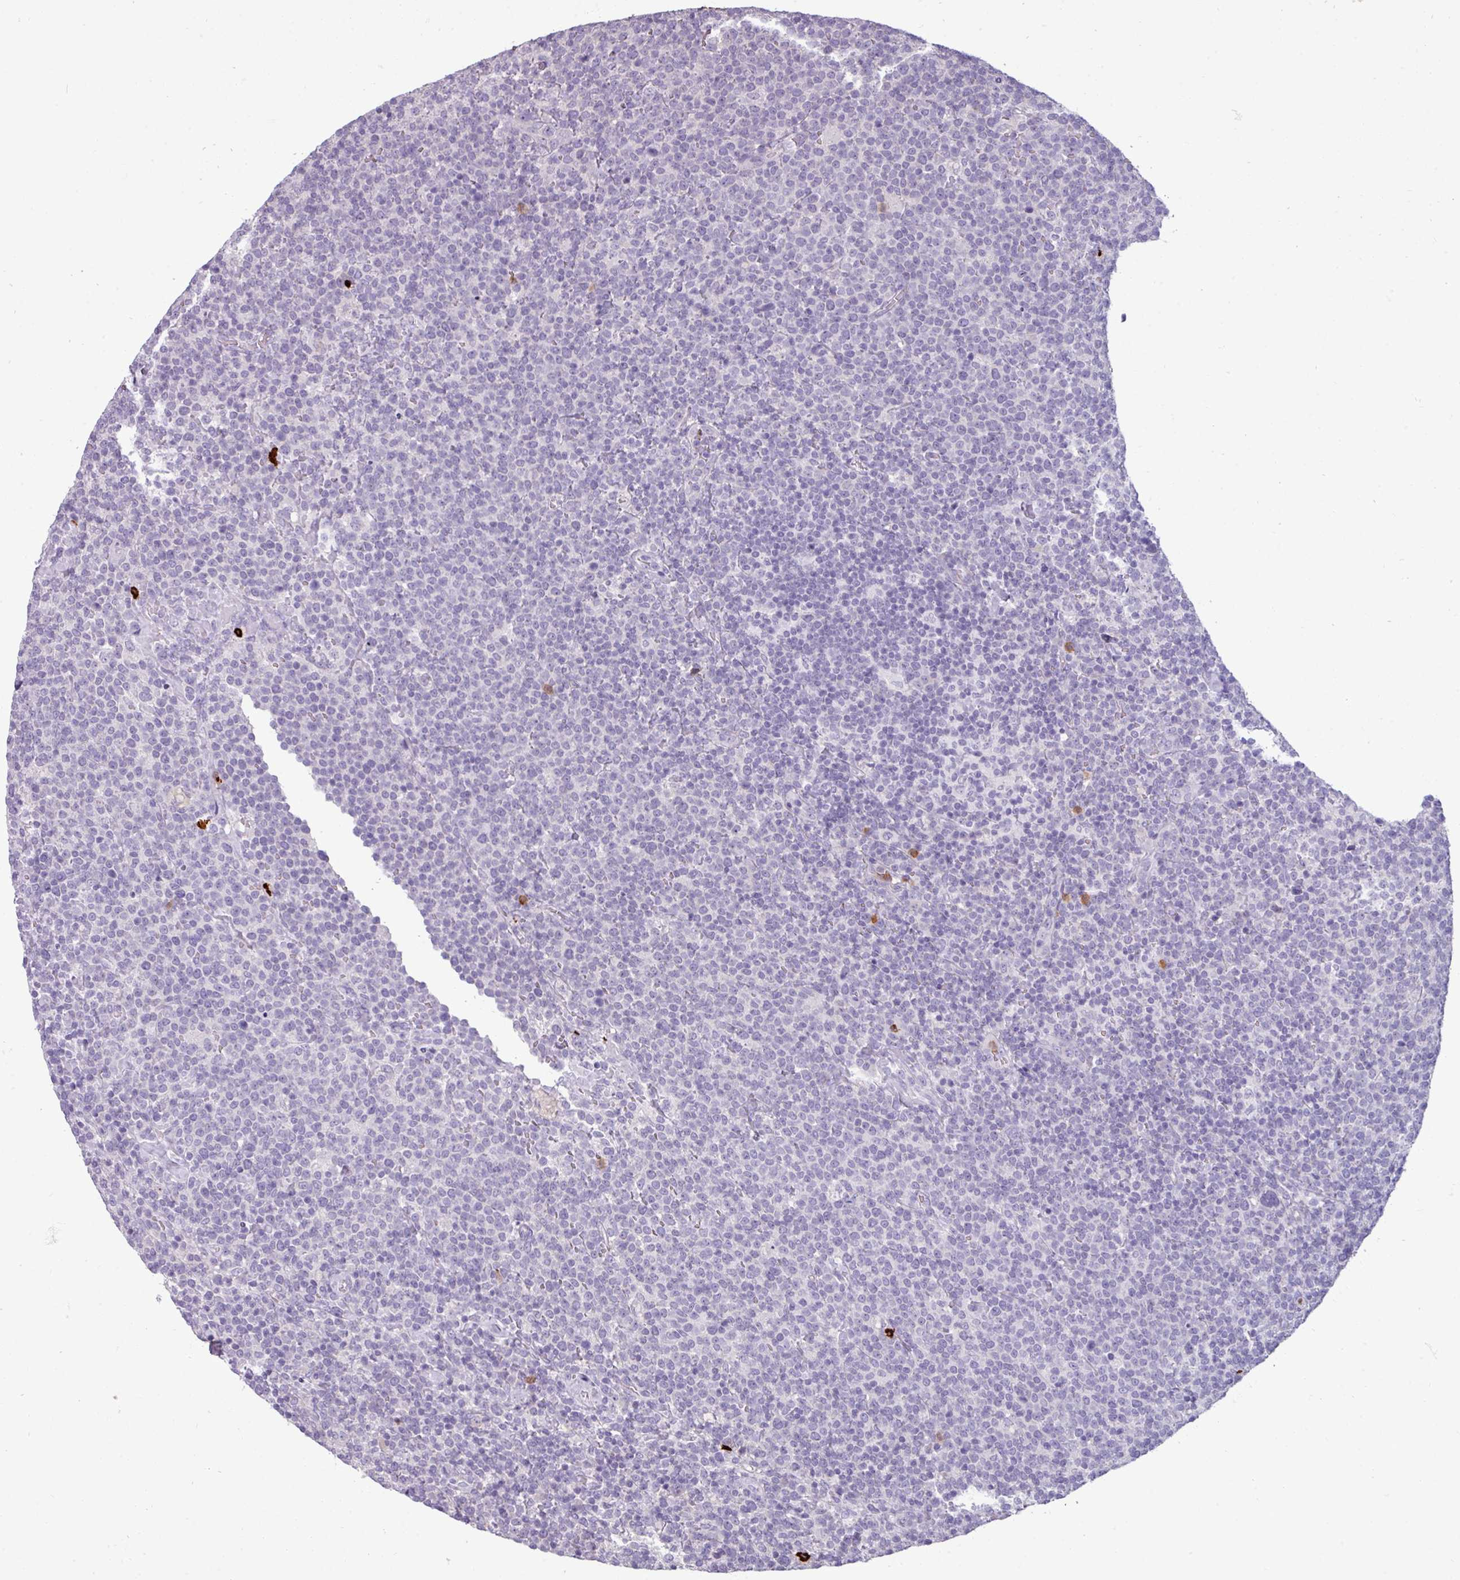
{"staining": {"intensity": "negative", "quantity": "none", "location": "none"}, "tissue": "lymphoma", "cell_type": "Tumor cells", "image_type": "cancer", "snomed": [{"axis": "morphology", "description": "Malignant lymphoma, non-Hodgkin's type, High grade"}, {"axis": "topography", "description": "Lymph node"}], "caption": "High-grade malignant lymphoma, non-Hodgkin's type was stained to show a protein in brown. There is no significant expression in tumor cells. The staining is performed using DAB brown chromogen with nuclei counter-stained in using hematoxylin.", "gene": "TRIM39", "patient": {"sex": "male", "age": 61}}